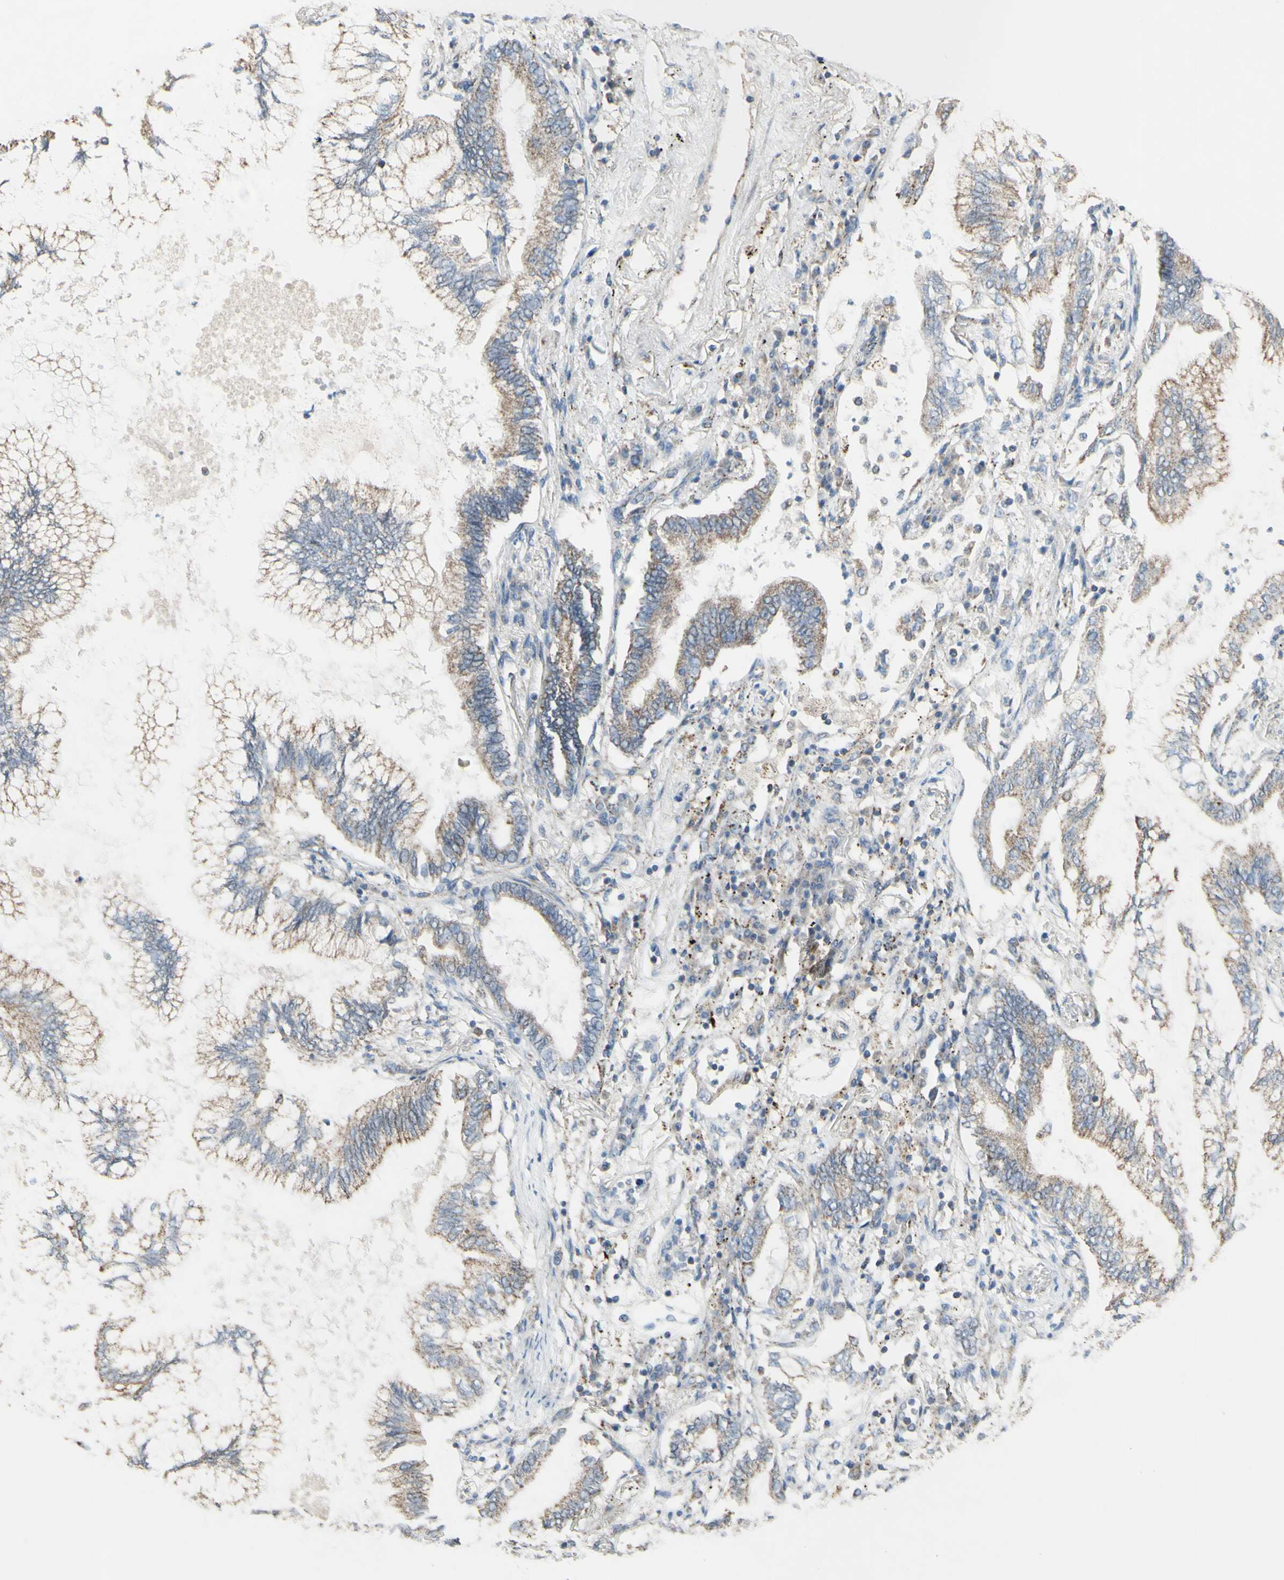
{"staining": {"intensity": "weak", "quantity": "25%-75%", "location": "cytoplasmic/membranous"}, "tissue": "lung cancer", "cell_type": "Tumor cells", "image_type": "cancer", "snomed": [{"axis": "morphology", "description": "Normal tissue, NOS"}, {"axis": "morphology", "description": "Adenocarcinoma, NOS"}, {"axis": "topography", "description": "Bronchus"}, {"axis": "topography", "description": "Lung"}], "caption": "Brown immunohistochemical staining in lung cancer (adenocarcinoma) shows weak cytoplasmic/membranous positivity in approximately 25%-75% of tumor cells.", "gene": "CNTNAP1", "patient": {"sex": "female", "age": 70}}